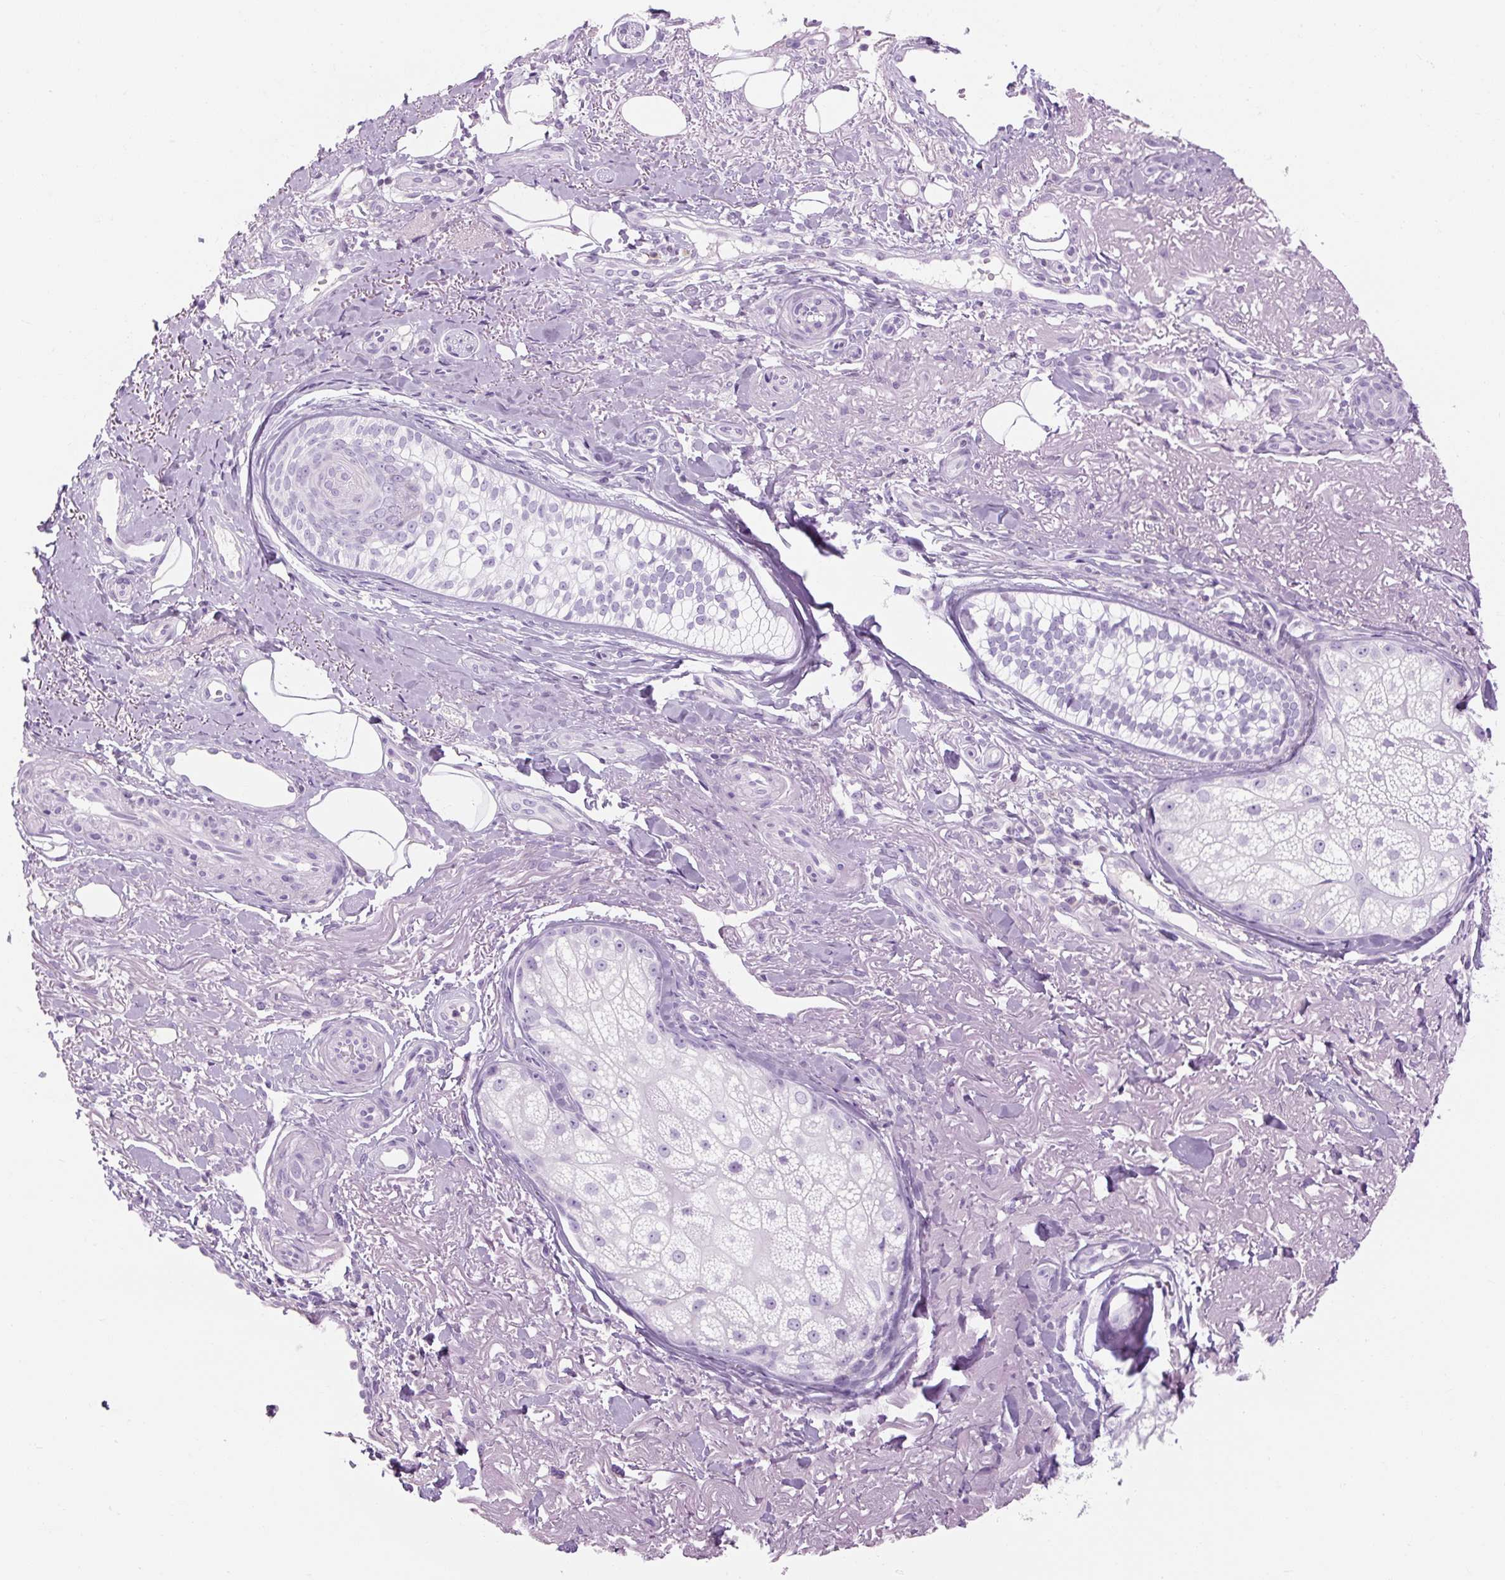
{"staining": {"intensity": "negative", "quantity": "none", "location": "none"}, "tissue": "skin cancer", "cell_type": "Tumor cells", "image_type": "cancer", "snomed": [{"axis": "morphology", "description": "Squamous cell carcinoma, NOS"}, {"axis": "topography", "description": "Skin"}], "caption": "Tumor cells show no significant staining in squamous cell carcinoma (skin).", "gene": "TIGD2", "patient": {"sex": "male", "age": 86}}